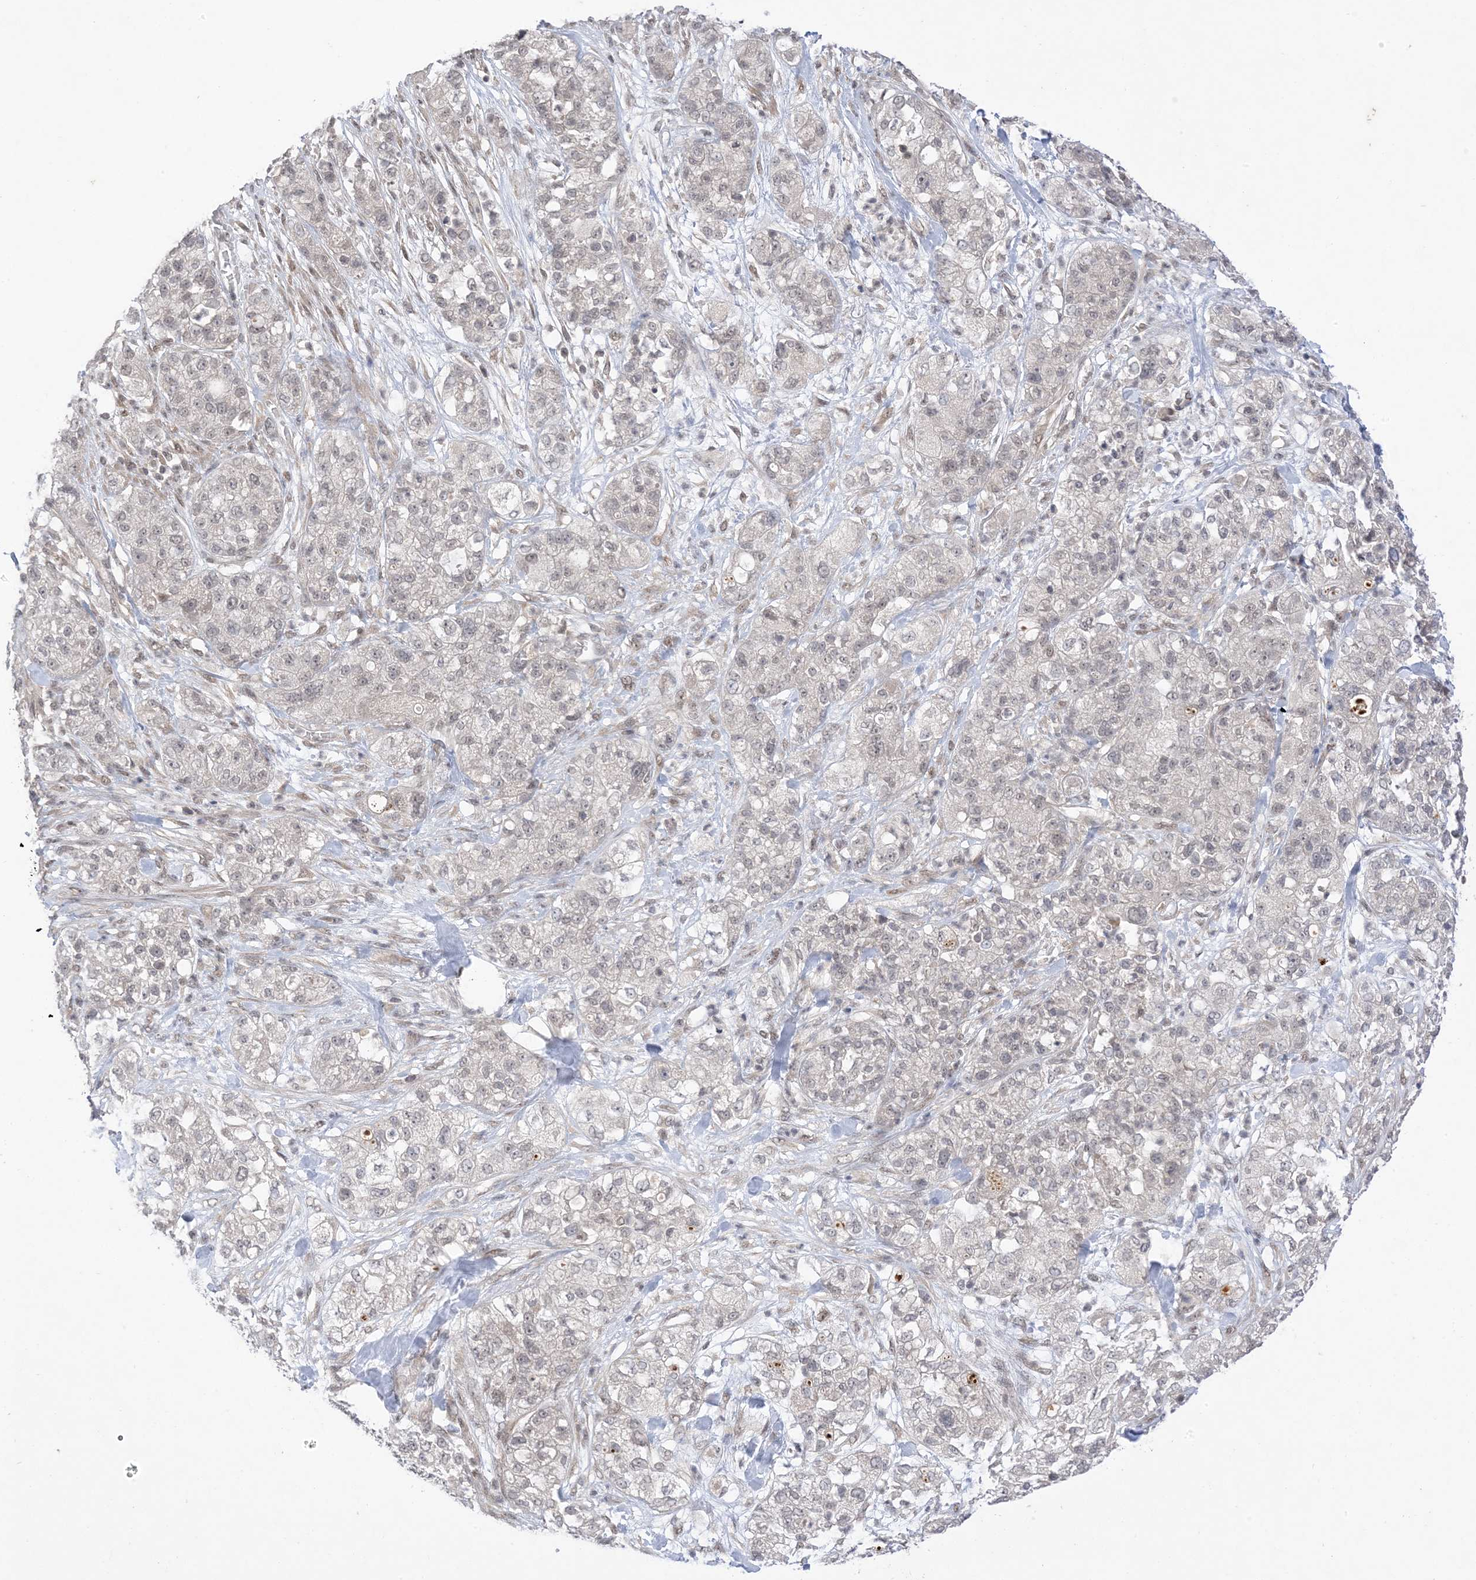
{"staining": {"intensity": "negative", "quantity": "none", "location": "none"}, "tissue": "pancreatic cancer", "cell_type": "Tumor cells", "image_type": "cancer", "snomed": [{"axis": "morphology", "description": "Adenocarcinoma, NOS"}, {"axis": "topography", "description": "Pancreas"}], "caption": "High magnification brightfield microscopy of pancreatic adenocarcinoma stained with DAB (3,3'-diaminobenzidine) (brown) and counterstained with hematoxylin (blue): tumor cells show no significant staining.", "gene": "RANBP9", "patient": {"sex": "female", "age": 78}}